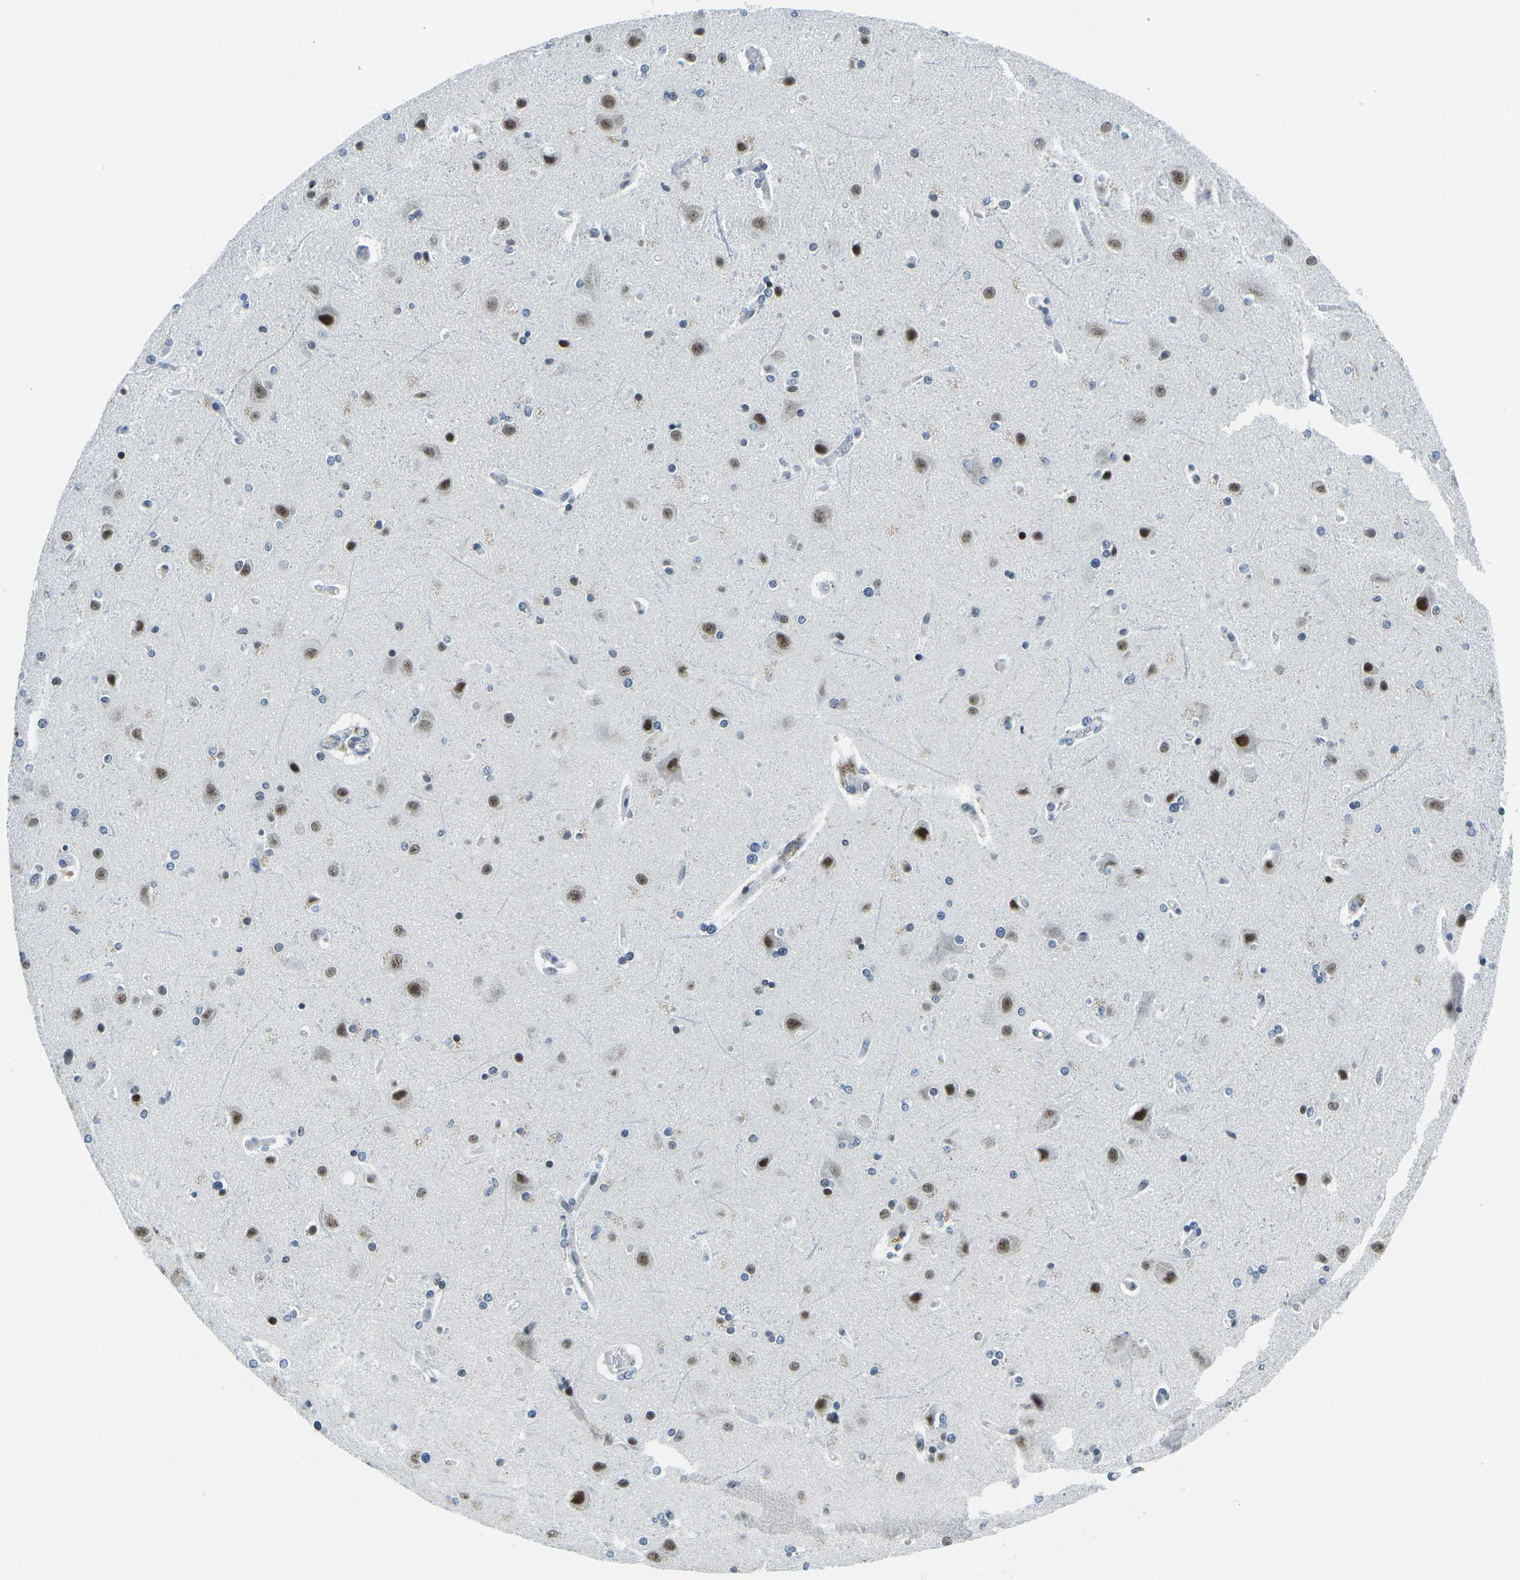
{"staining": {"intensity": "negative", "quantity": "none", "location": "none"}, "tissue": "cerebral cortex", "cell_type": "Endothelial cells", "image_type": "normal", "snomed": [{"axis": "morphology", "description": "Normal tissue, NOS"}, {"axis": "topography", "description": "Cerebral cortex"}], "caption": "A histopathology image of cerebral cortex stained for a protein reveals no brown staining in endothelial cells. (Stains: DAB immunohistochemistry with hematoxylin counter stain, Microscopy: brightfield microscopy at high magnification).", "gene": "PRPF8", "patient": {"sex": "female", "age": 54}}